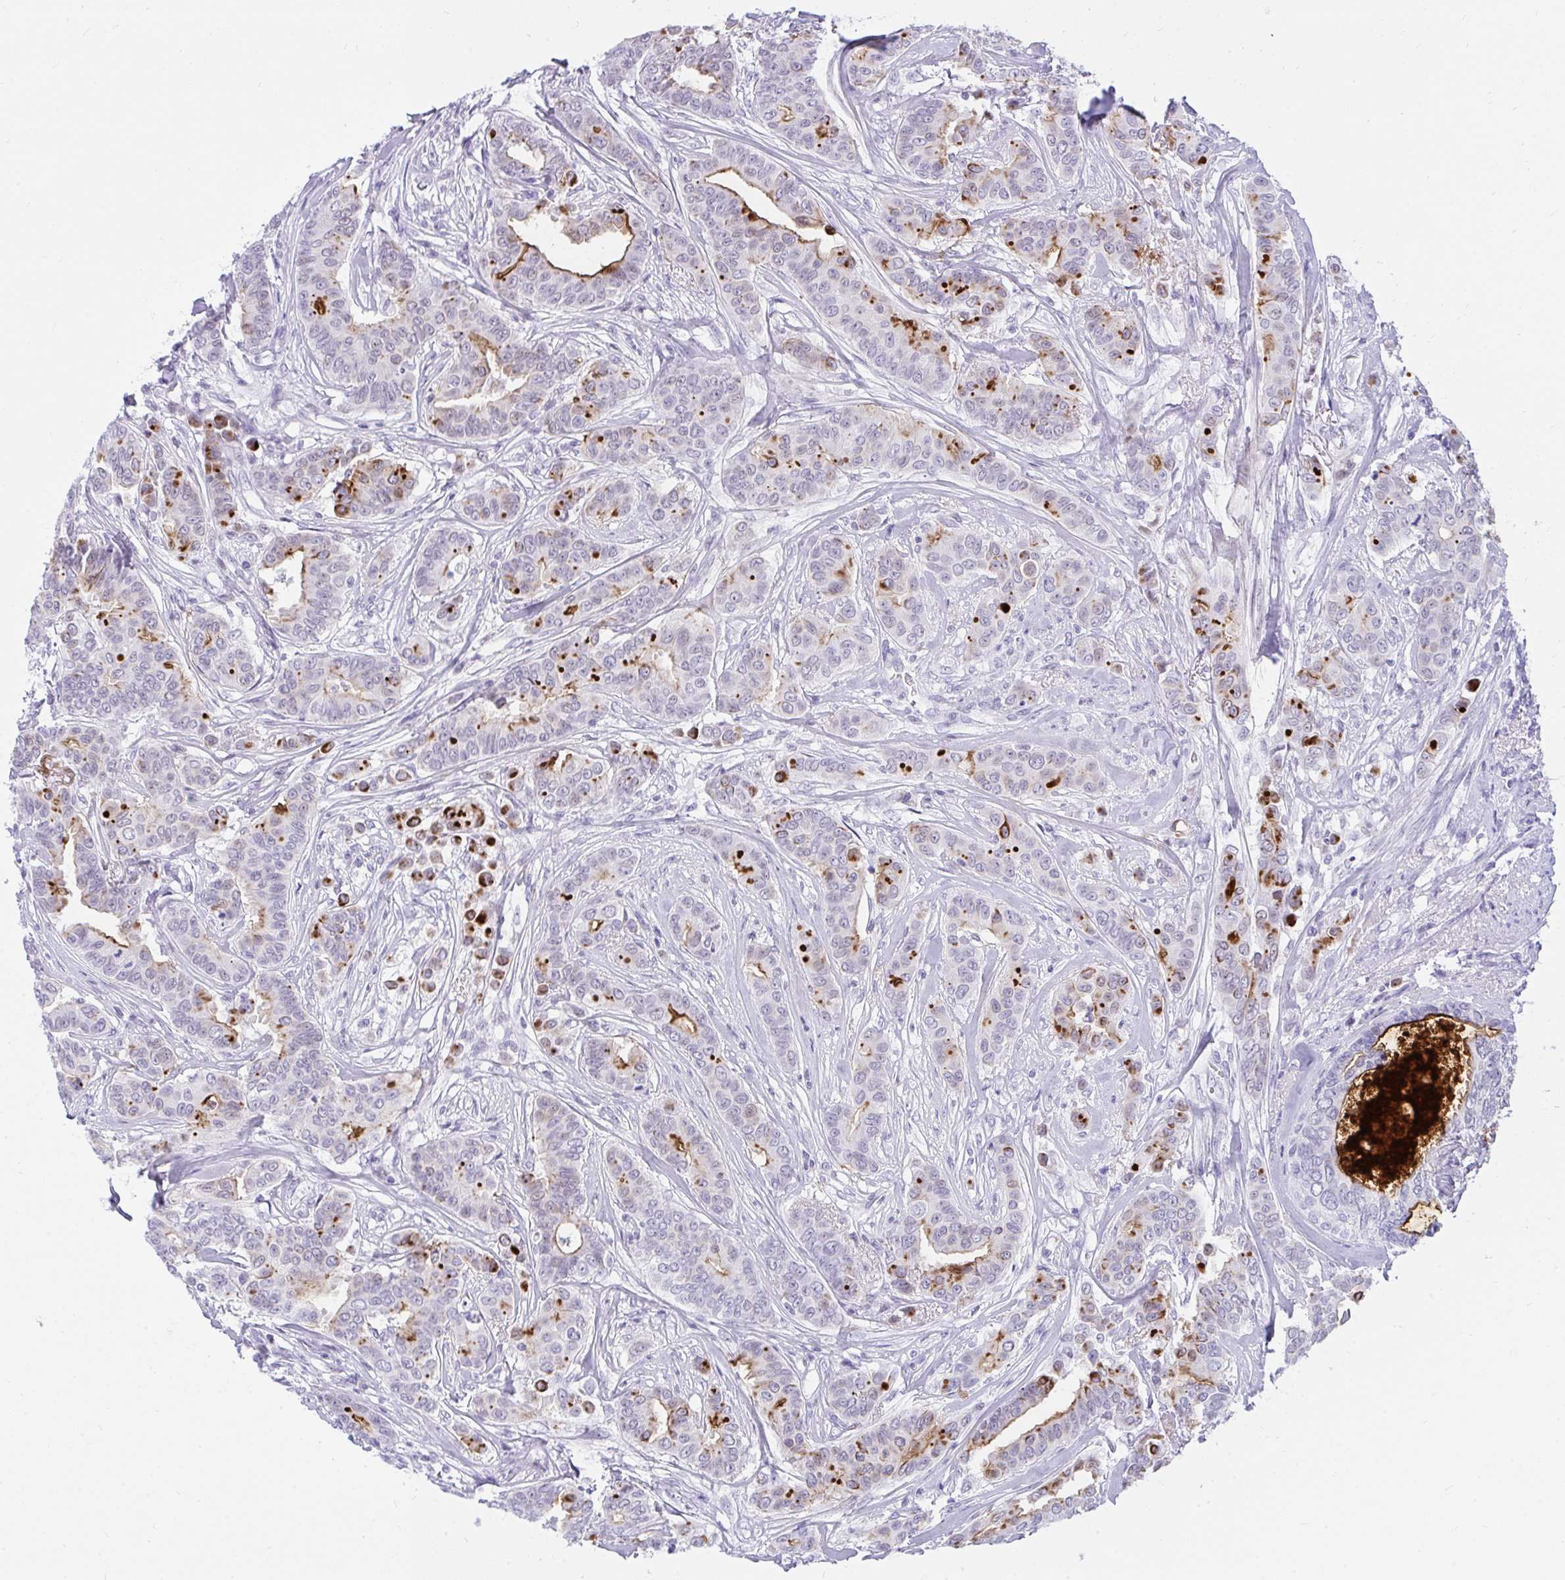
{"staining": {"intensity": "moderate", "quantity": "25%-75%", "location": "cytoplasmic/membranous"}, "tissue": "breast cancer", "cell_type": "Tumor cells", "image_type": "cancer", "snomed": [{"axis": "morphology", "description": "Duct carcinoma"}, {"axis": "topography", "description": "Breast"}], "caption": "Immunohistochemistry staining of breast cancer (invasive ductal carcinoma), which displays medium levels of moderate cytoplasmic/membranous staining in about 25%-75% of tumor cells indicating moderate cytoplasmic/membranous protein staining. The staining was performed using DAB (brown) for protein detection and nuclei were counterstained in hematoxylin (blue).", "gene": "OR5F1", "patient": {"sex": "female", "age": 45}}